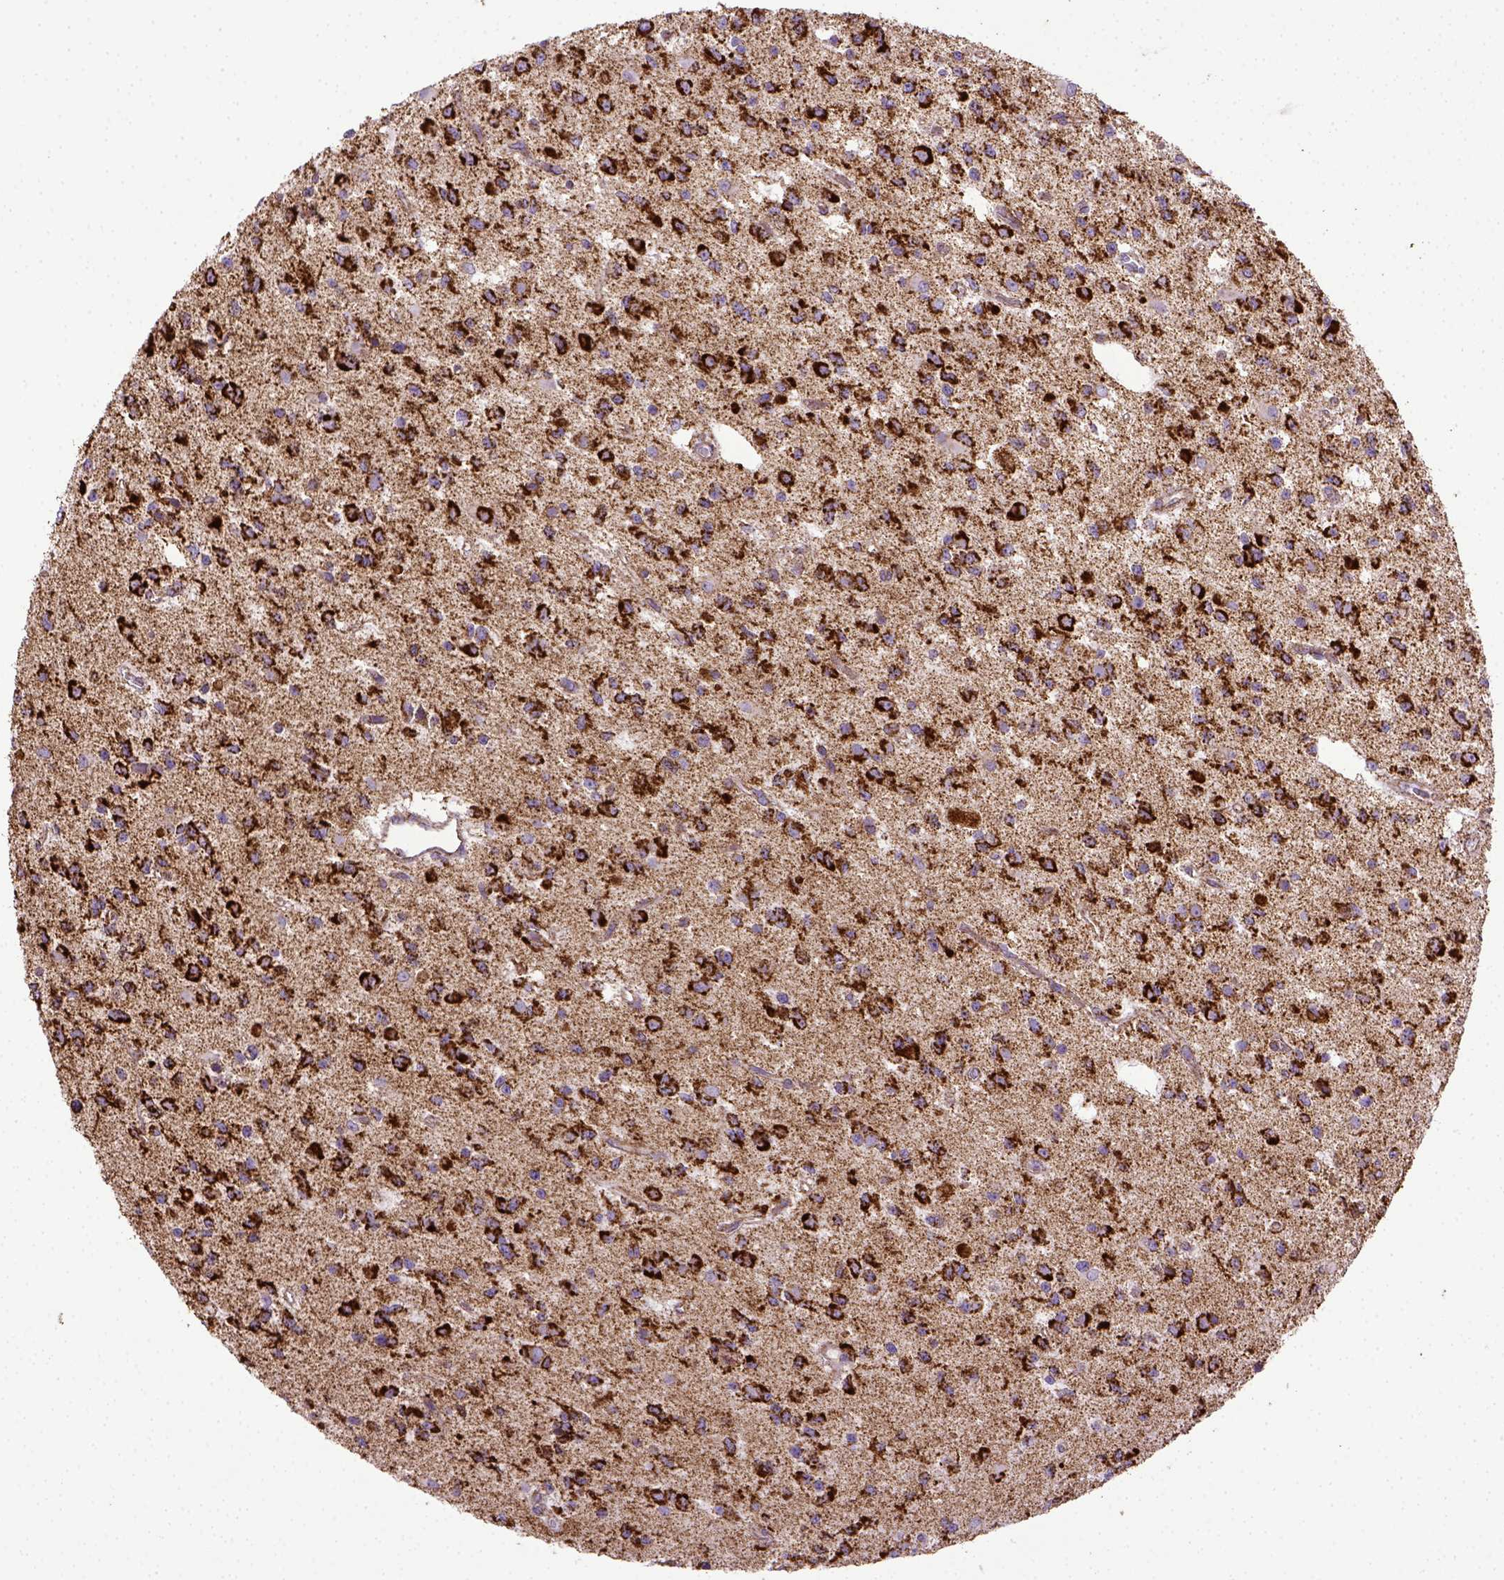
{"staining": {"intensity": "strong", "quantity": ">75%", "location": "cytoplasmic/membranous"}, "tissue": "glioma", "cell_type": "Tumor cells", "image_type": "cancer", "snomed": [{"axis": "morphology", "description": "Glioma, malignant, Low grade"}, {"axis": "topography", "description": "Brain"}], "caption": "High-power microscopy captured an IHC micrograph of glioma, revealing strong cytoplasmic/membranous expression in approximately >75% of tumor cells.", "gene": "MT-CO1", "patient": {"sex": "female", "age": 45}}